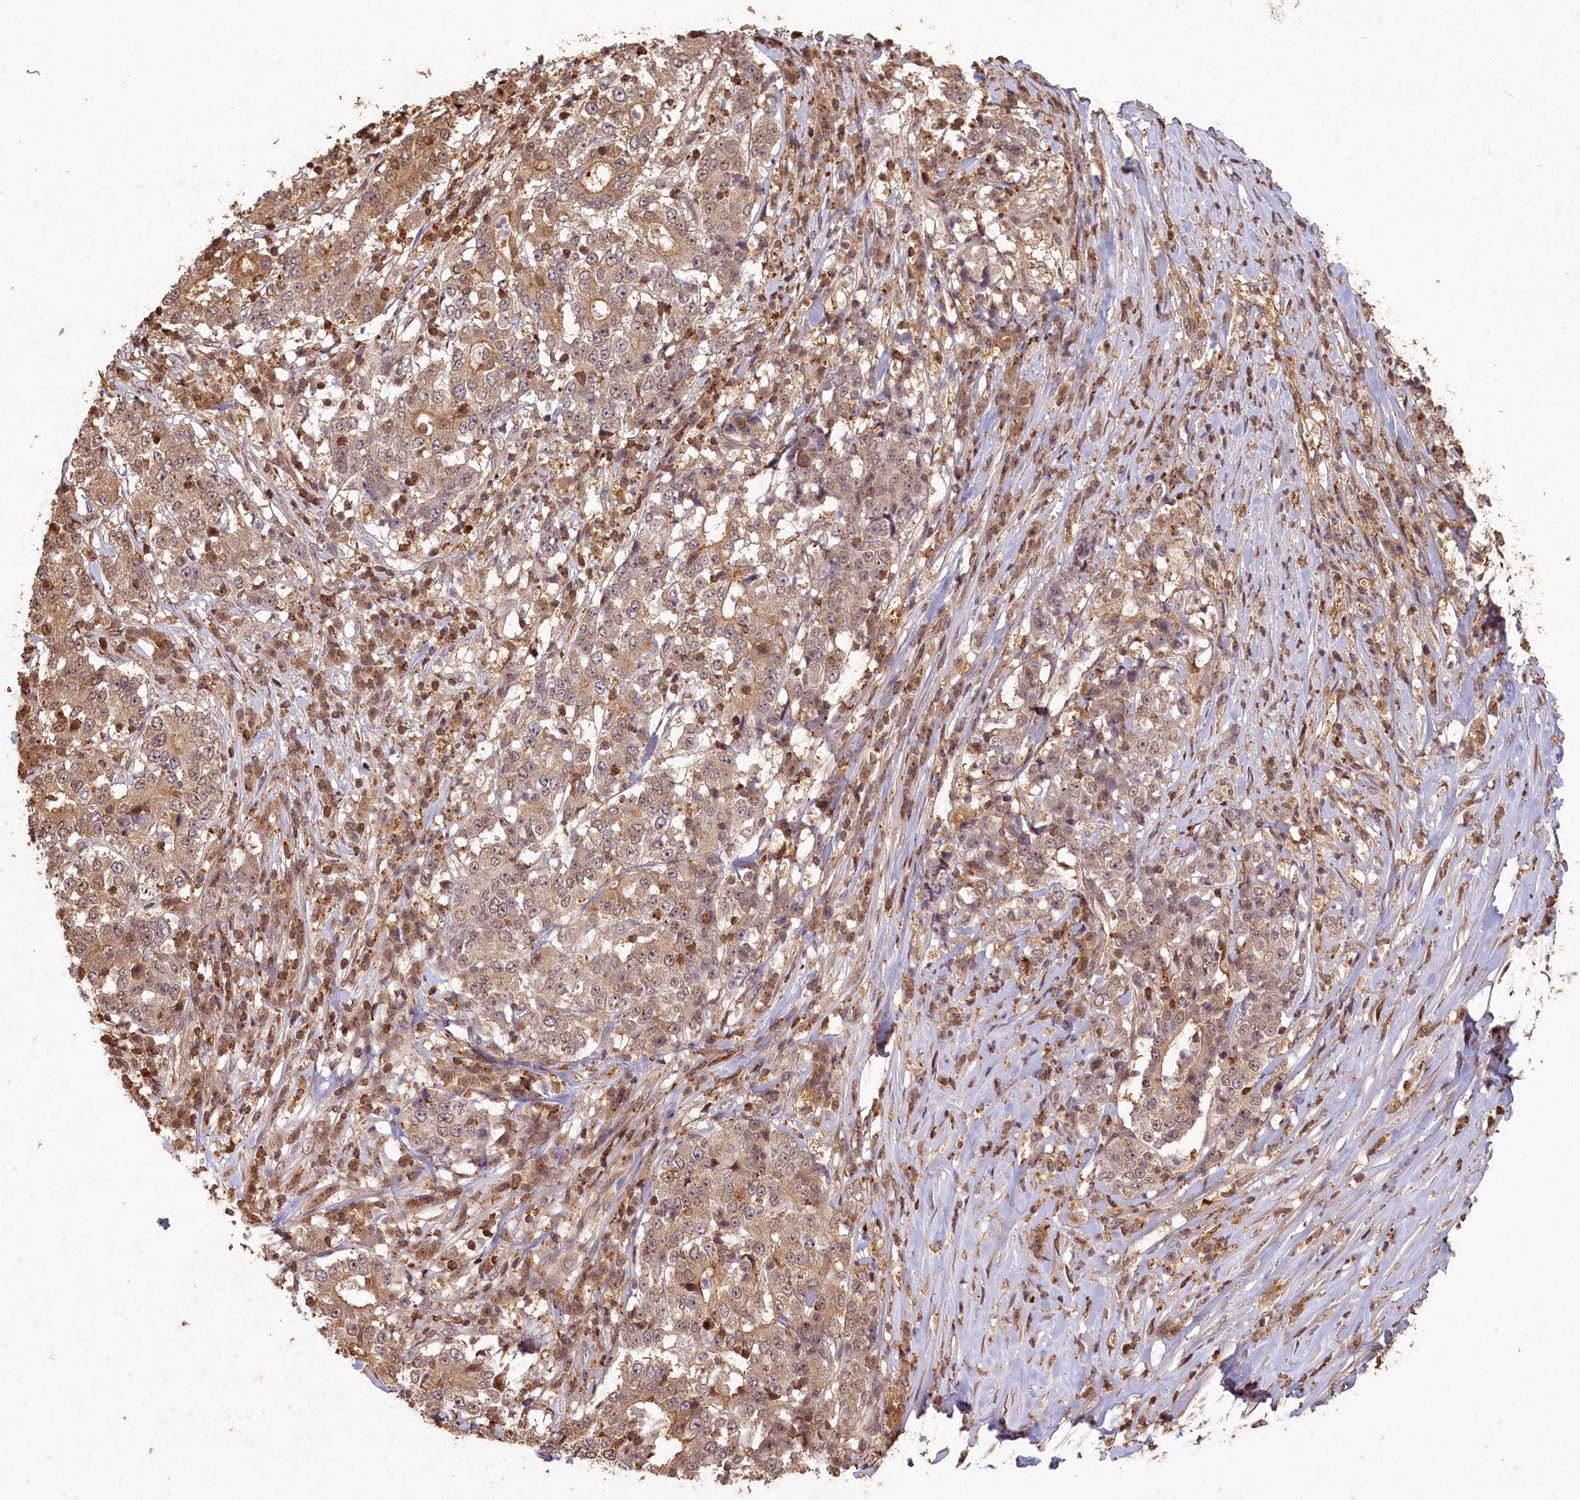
{"staining": {"intensity": "moderate", "quantity": ">75%", "location": "cytoplasmic/membranous"}, "tissue": "stomach cancer", "cell_type": "Tumor cells", "image_type": "cancer", "snomed": [{"axis": "morphology", "description": "Adenocarcinoma, NOS"}, {"axis": "topography", "description": "Stomach"}], "caption": "A histopathology image showing moderate cytoplasmic/membranous positivity in approximately >75% of tumor cells in adenocarcinoma (stomach), as visualized by brown immunohistochemical staining.", "gene": "MADD", "patient": {"sex": "male", "age": 59}}